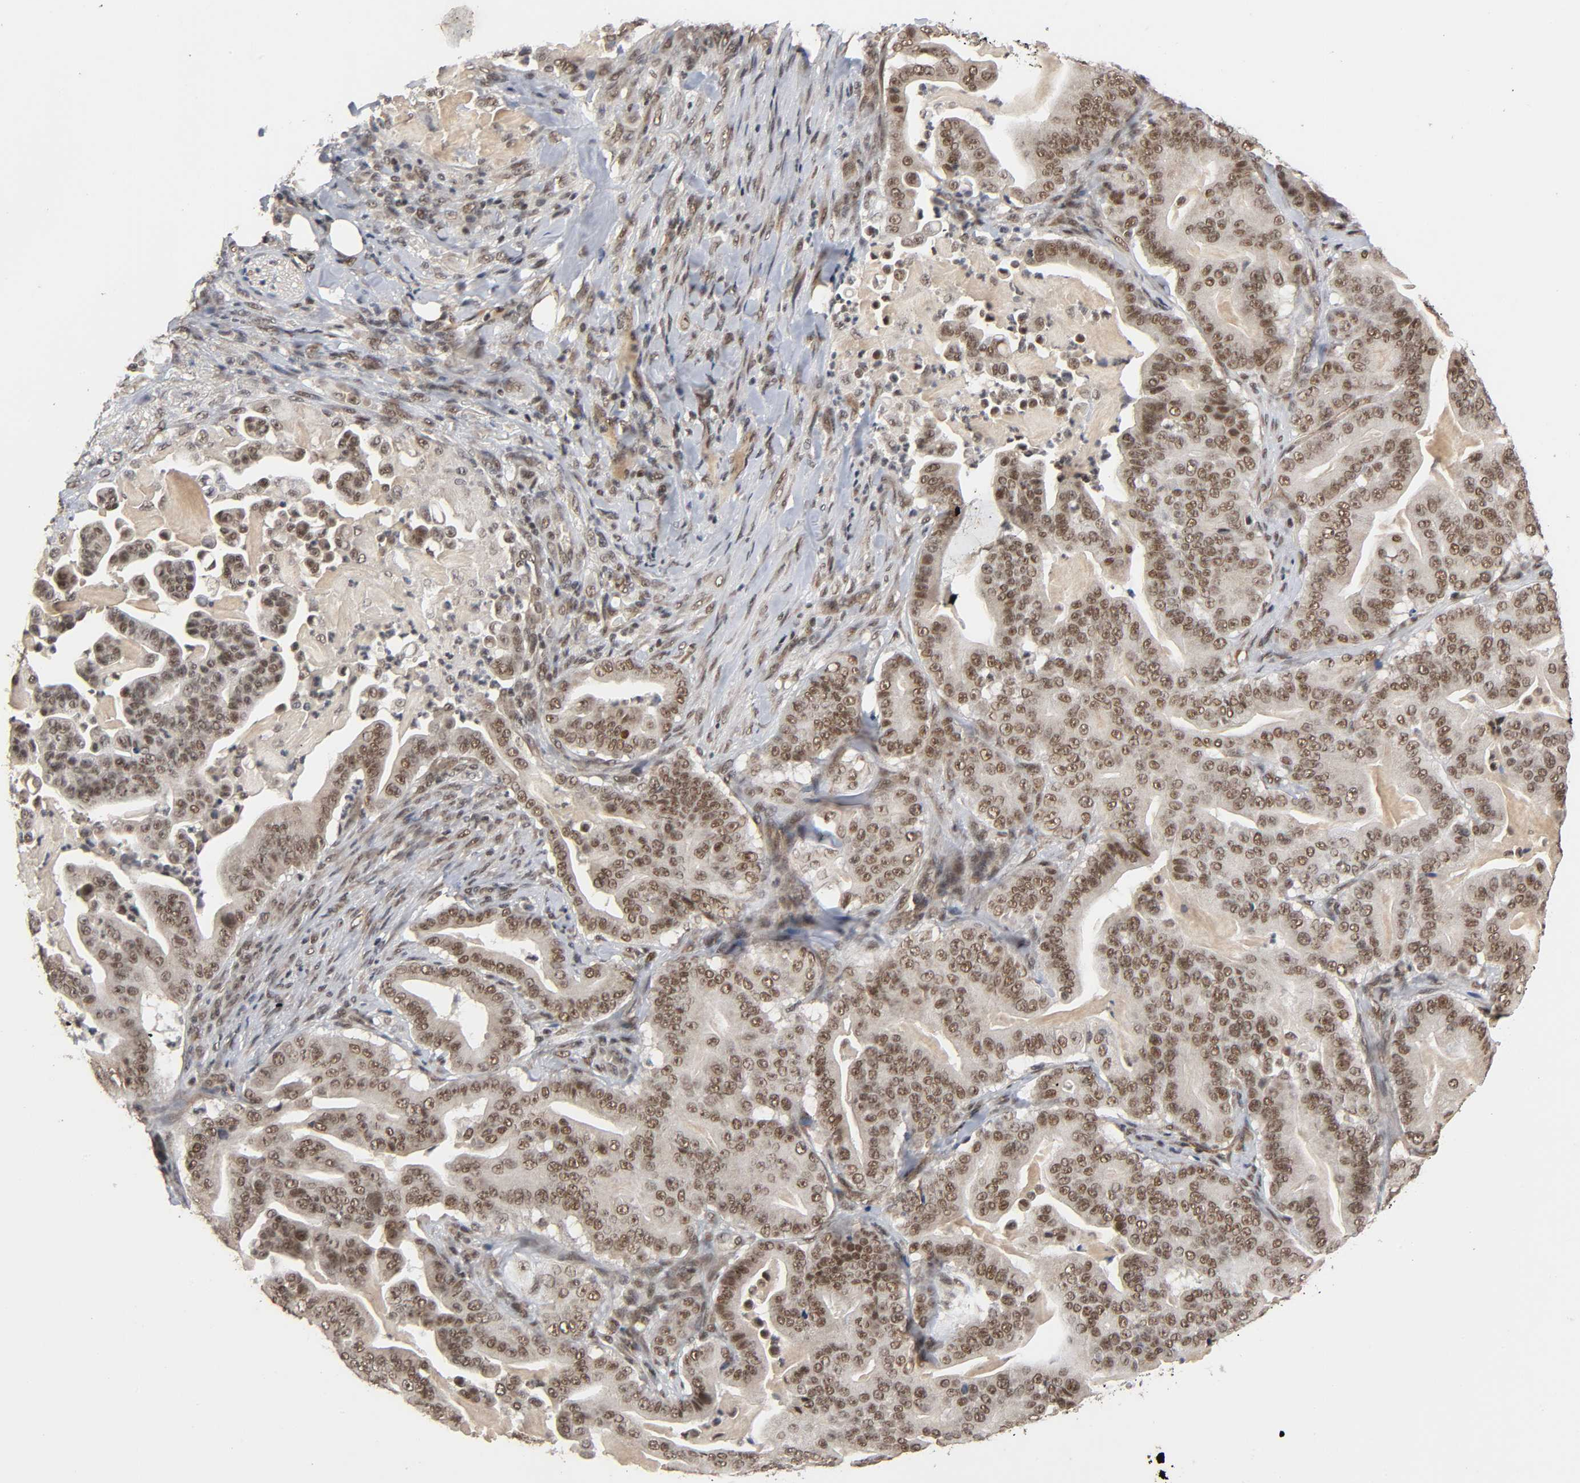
{"staining": {"intensity": "moderate", "quantity": ">75%", "location": "cytoplasmic/membranous,nuclear"}, "tissue": "pancreatic cancer", "cell_type": "Tumor cells", "image_type": "cancer", "snomed": [{"axis": "morphology", "description": "Adenocarcinoma, NOS"}, {"axis": "topography", "description": "Pancreas"}], "caption": "Pancreatic cancer stained with immunohistochemistry (IHC) shows moderate cytoplasmic/membranous and nuclear expression in about >75% of tumor cells.", "gene": "ZNF384", "patient": {"sex": "male", "age": 63}}